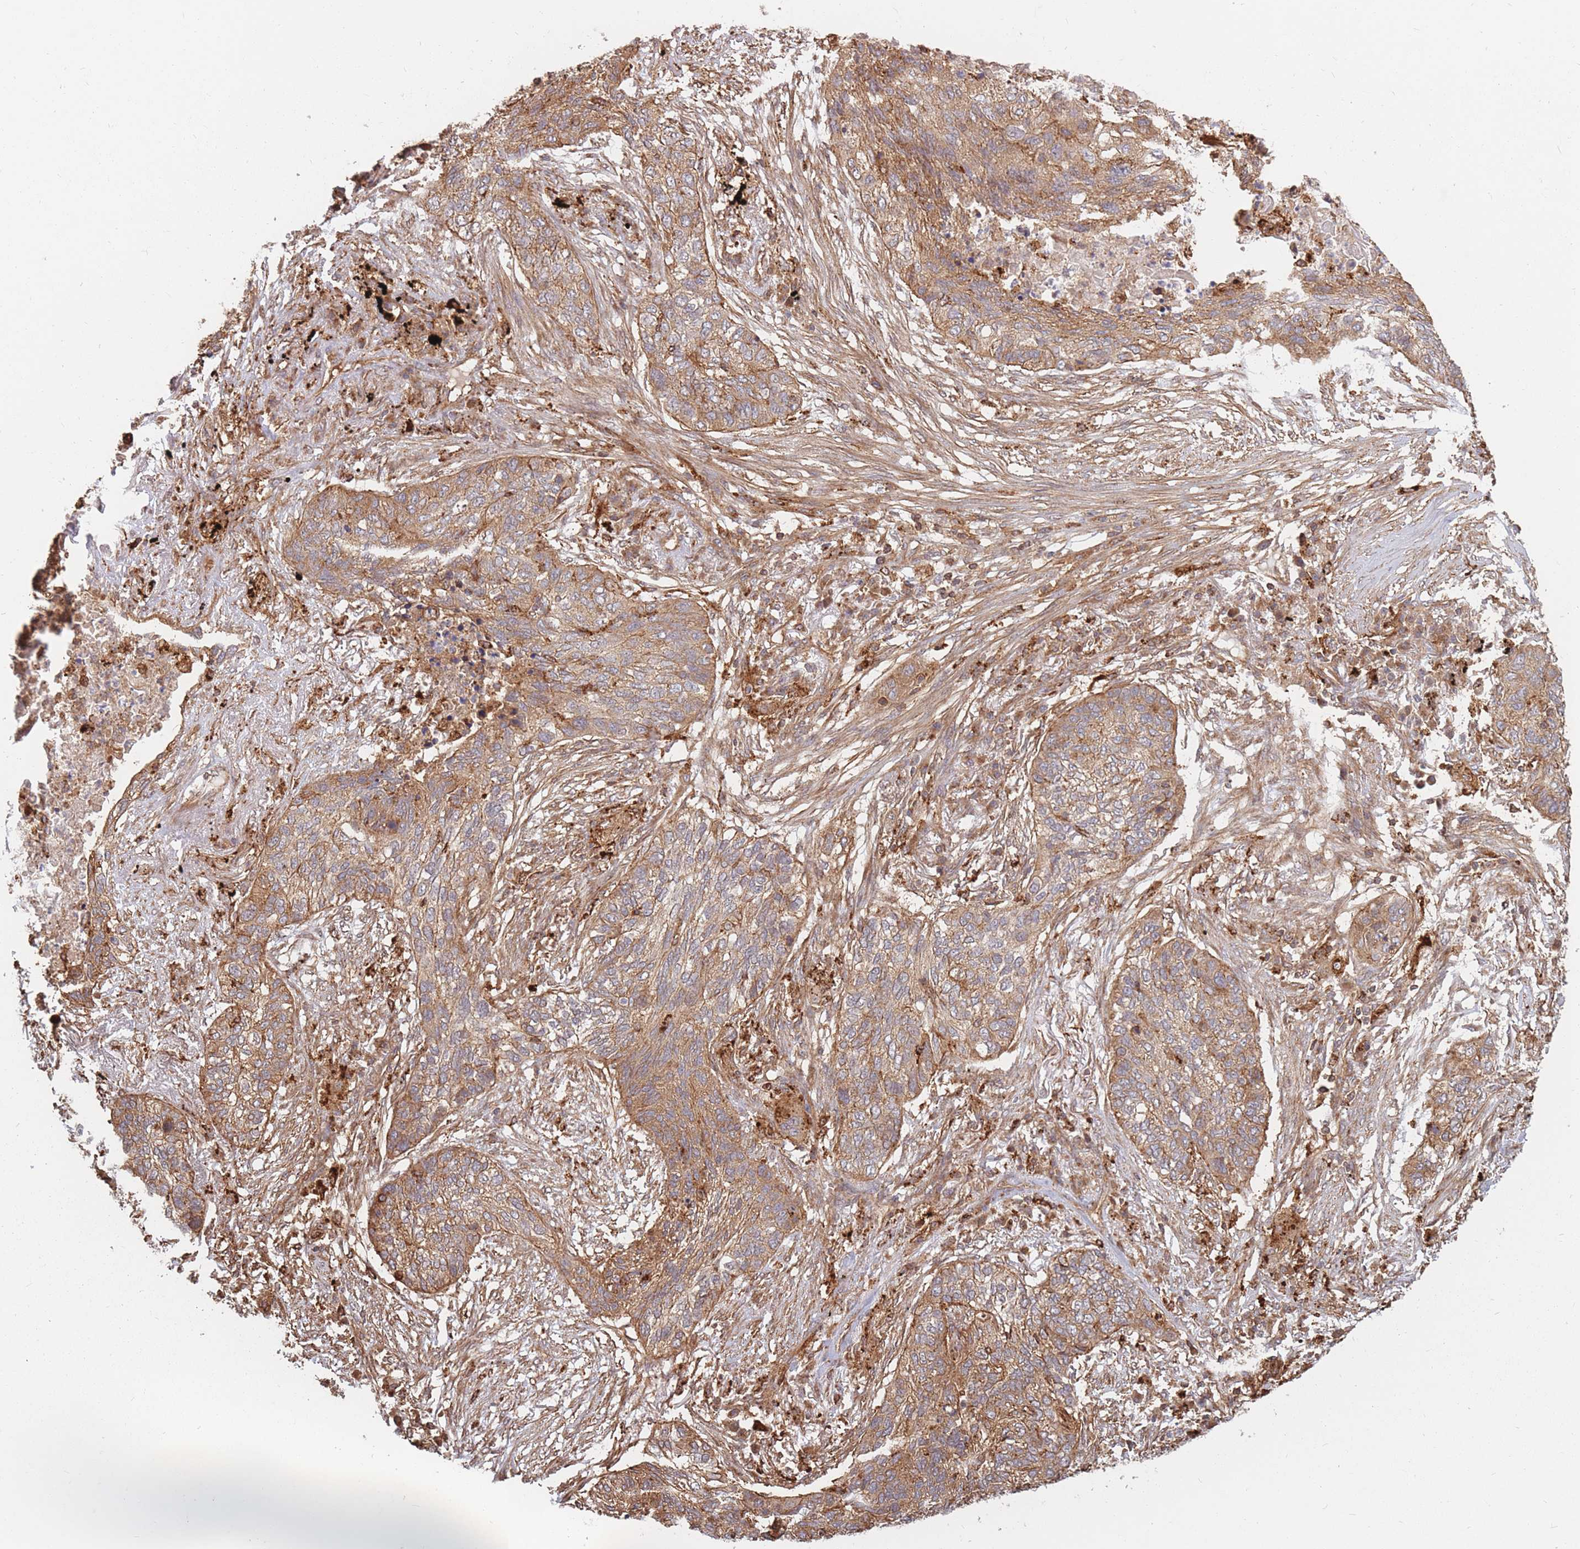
{"staining": {"intensity": "moderate", "quantity": ">75%", "location": "cytoplasmic/membranous"}, "tissue": "lung cancer", "cell_type": "Tumor cells", "image_type": "cancer", "snomed": [{"axis": "morphology", "description": "Squamous cell carcinoma, NOS"}, {"axis": "topography", "description": "Lung"}], "caption": "A high-resolution photomicrograph shows immunohistochemistry (IHC) staining of lung cancer, which shows moderate cytoplasmic/membranous positivity in about >75% of tumor cells.", "gene": "RASSF2", "patient": {"sex": "female", "age": 63}}